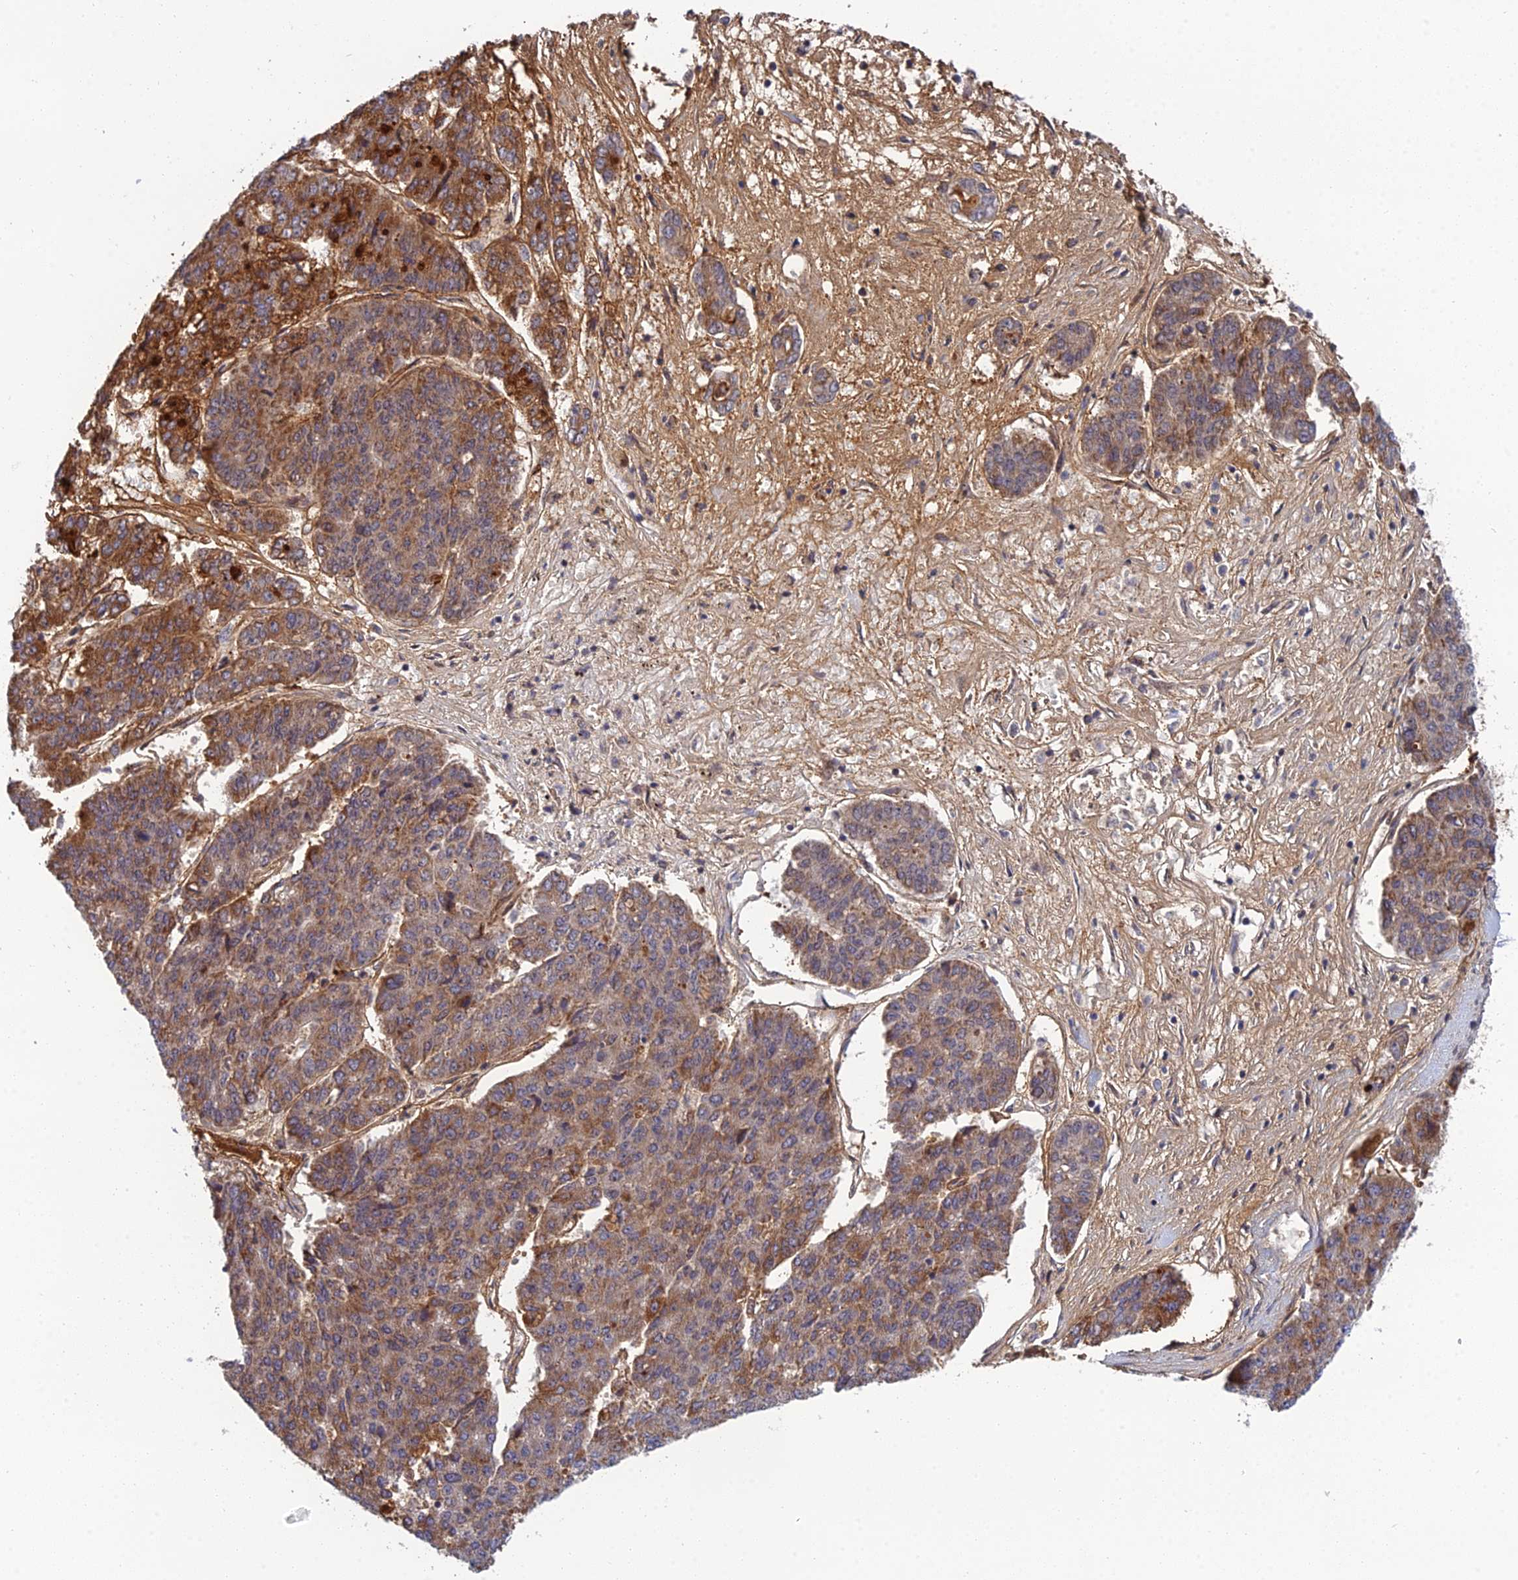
{"staining": {"intensity": "strong", "quantity": ">75%", "location": "cytoplasmic/membranous"}, "tissue": "pancreatic cancer", "cell_type": "Tumor cells", "image_type": "cancer", "snomed": [{"axis": "morphology", "description": "Adenocarcinoma, NOS"}, {"axis": "topography", "description": "Pancreas"}], "caption": "Immunohistochemistry image of neoplastic tissue: pancreatic cancer stained using immunohistochemistry (IHC) displays high levels of strong protein expression localized specifically in the cytoplasmic/membranous of tumor cells, appearing as a cytoplasmic/membranous brown color.", "gene": "REXO1", "patient": {"sex": "male", "age": 50}}